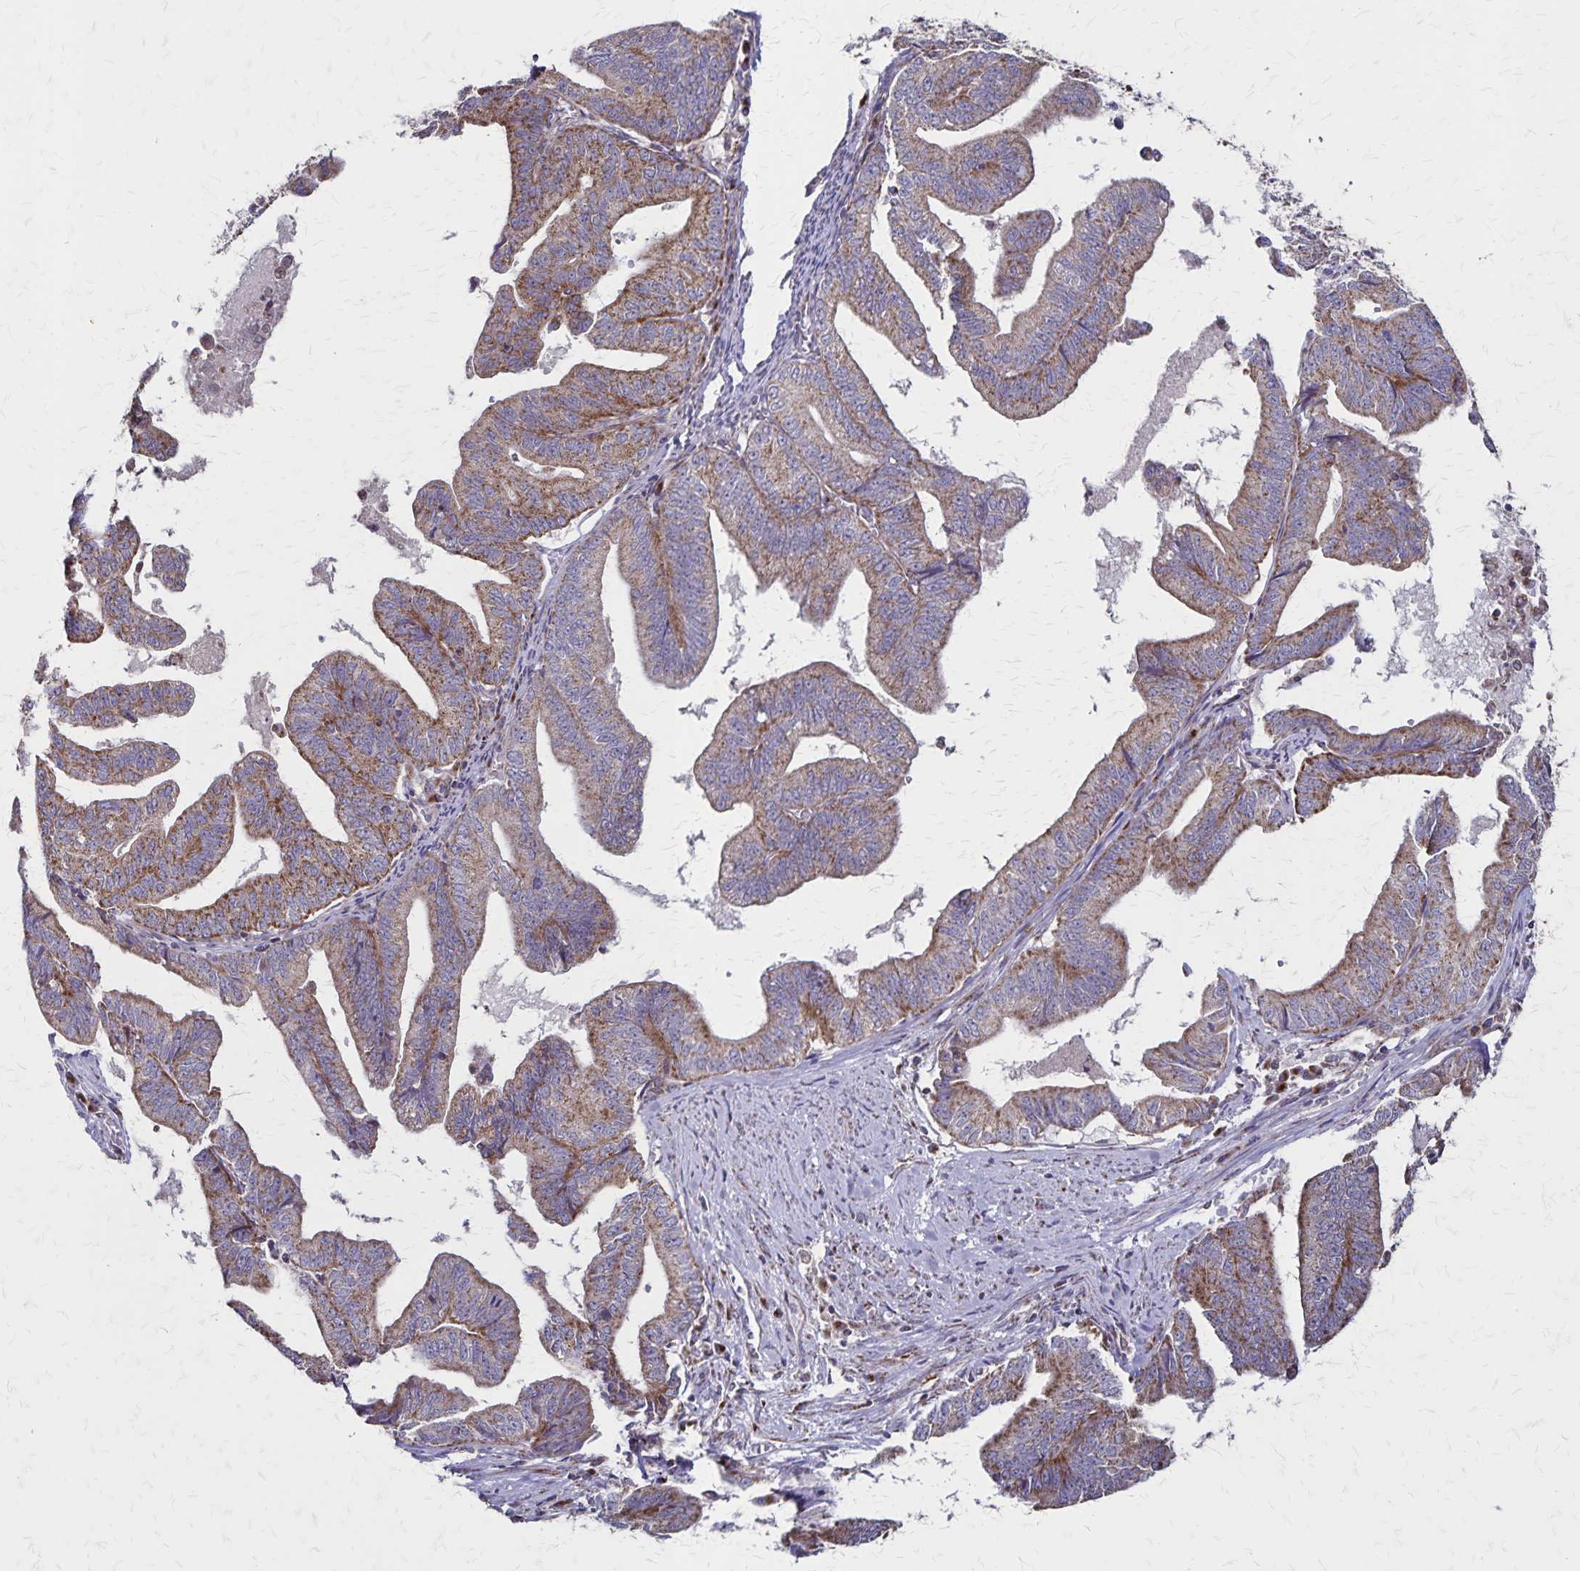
{"staining": {"intensity": "moderate", "quantity": "25%-75%", "location": "cytoplasmic/membranous"}, "tissue": "endometrial cancer", "cell_type": "Tumor cells", "image_type": "cancer", "snomed": [{"axis": "morphology", "description": "Adenocarcinoma, NOS"}, {"axis": "topography", "description": "Endometrium"}], "caption": "Brown immunohistochemical staining in endometrial adenocarcinoma displays moderate cytoplasmic/membranous positivity in approximately 25%-75% of tumor cells.", "gene": "NFS1", "patient": {"sex": "female", "age": 65}}